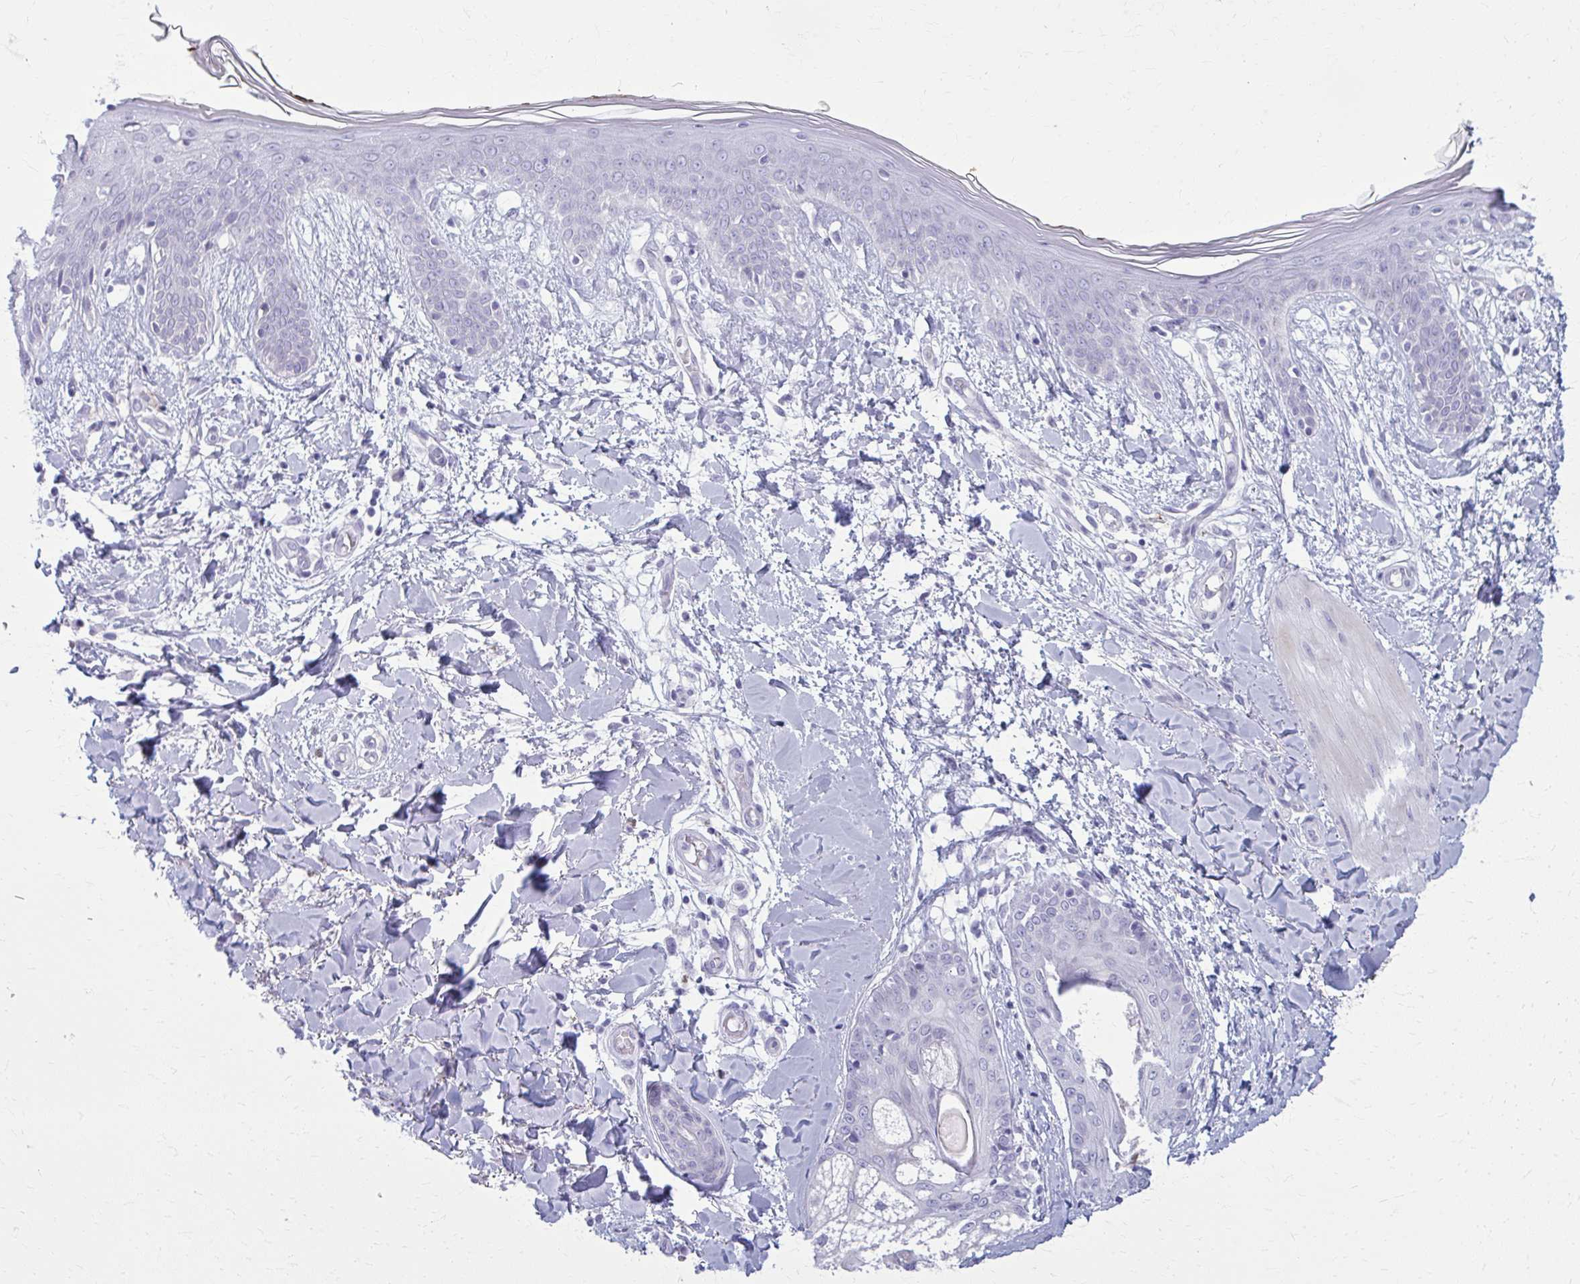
{"staining": {"intensity": "negative", "quantity": "none", "location": "none"}, "tissue": "skin", "cell_type": "Fibroblasts", "image_type": "normal", "snomed": [{"axis": "morphology", "description": "Normal tissue, NOS"}, {"axis": "topography", "description": "Skin"}], "caption": "High power microscopy micrograph of an IHC histopathology image of unremarkable skin, revealing no significant positivity in fibroblasts. (DAB IHC with hematoxylin counter stain).", "gene": "CD38", "patient": {"sex": "female", "age": 34}}